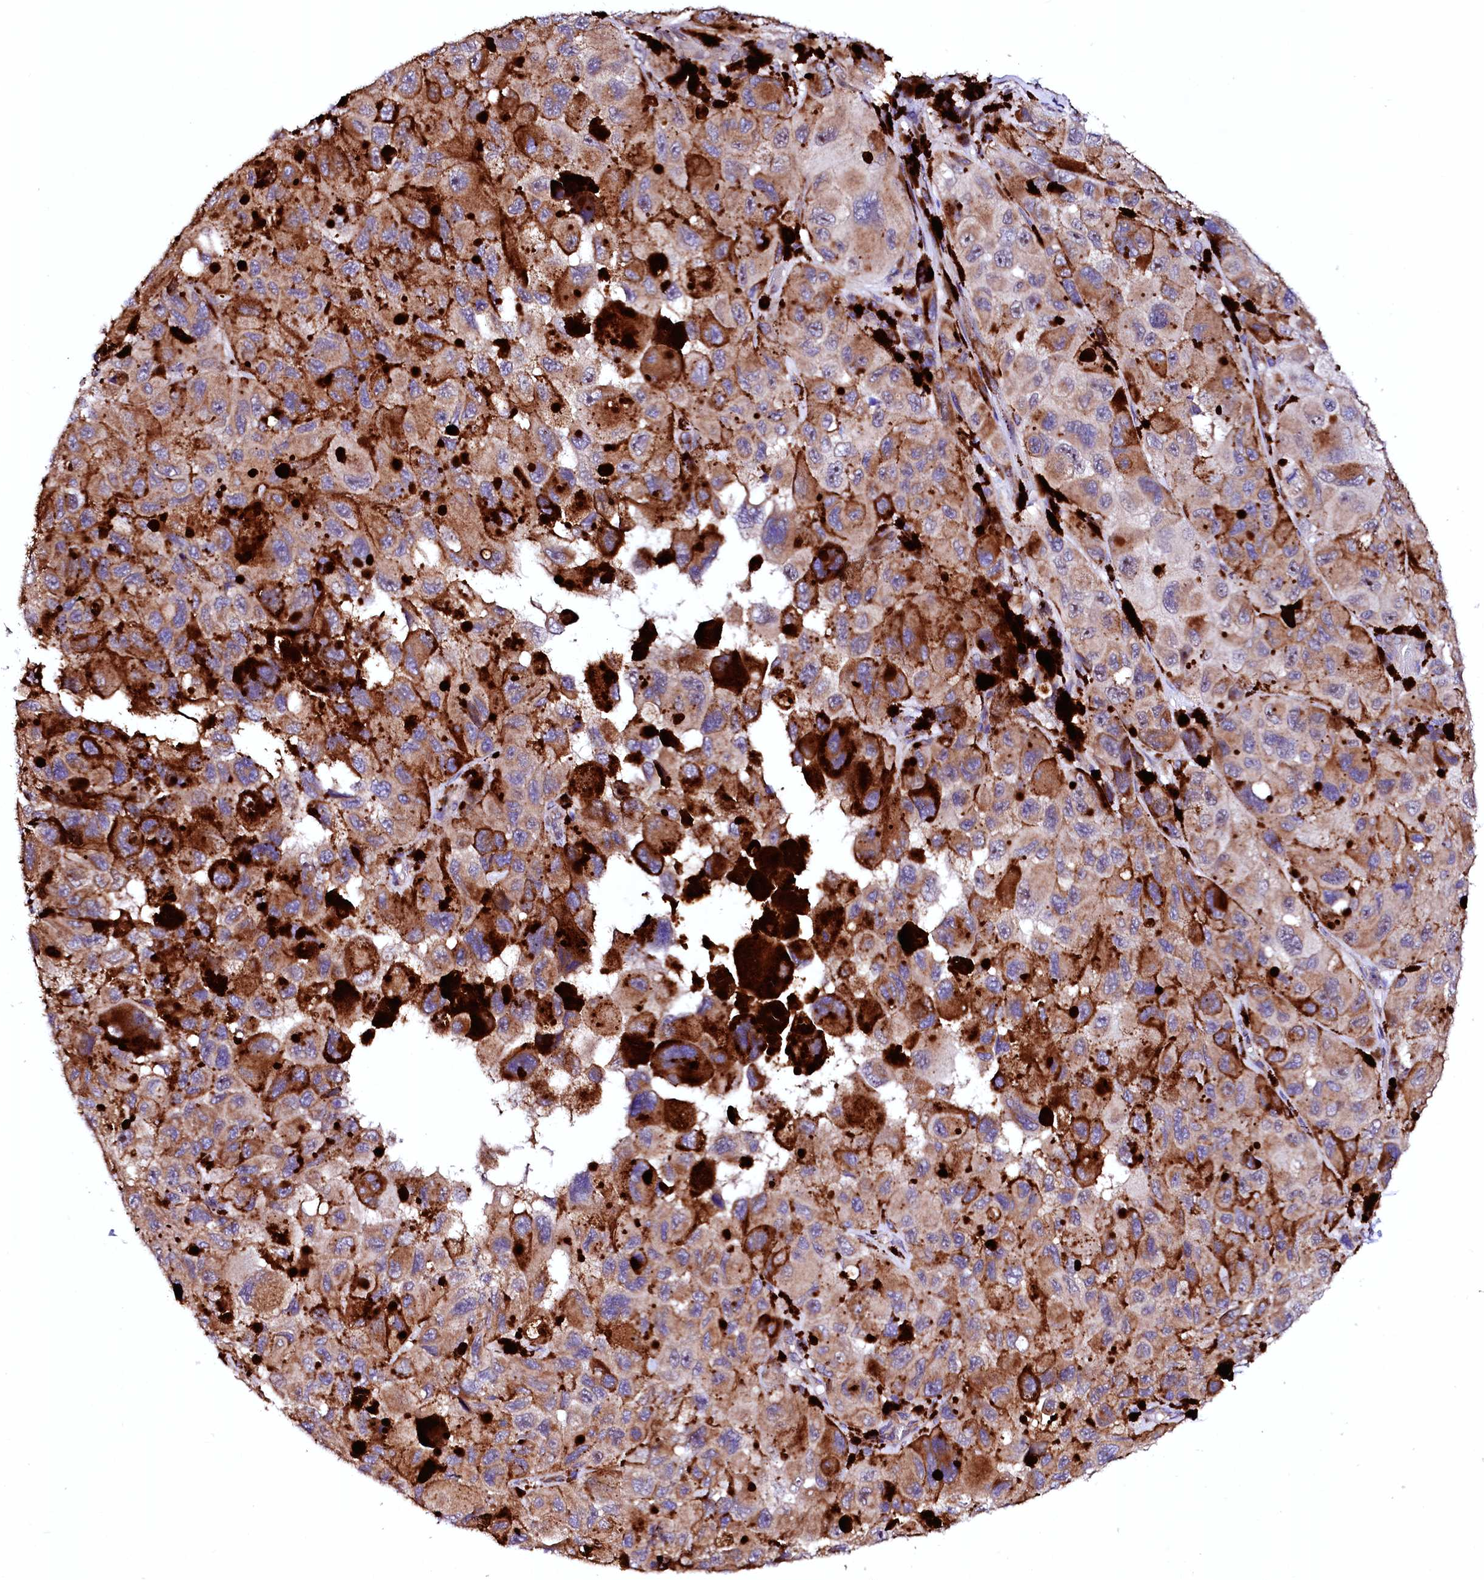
{"staining": {"intensity": "weak", "quantity": ">75%", "location": "cytoplasmic/membranous"}, "tissue": "melanoma", "cell_type": "Tumor cells", "image_type": "cancer", "snomed": [{"axis": "morphology", "description": "Malignant melanoma, NOS"}, {"axis": "topography", "description": "Skin"}], "caption": "Weak cytoplasmic/membranous staining is identified in about >75% of tumor cells in melanoma. Immunohistochemistry (ihc) stains the protein in brown and the nuclei are stained blue.", "gene": "UBE3C", "patient": {"sex": "female", "age": 73}}